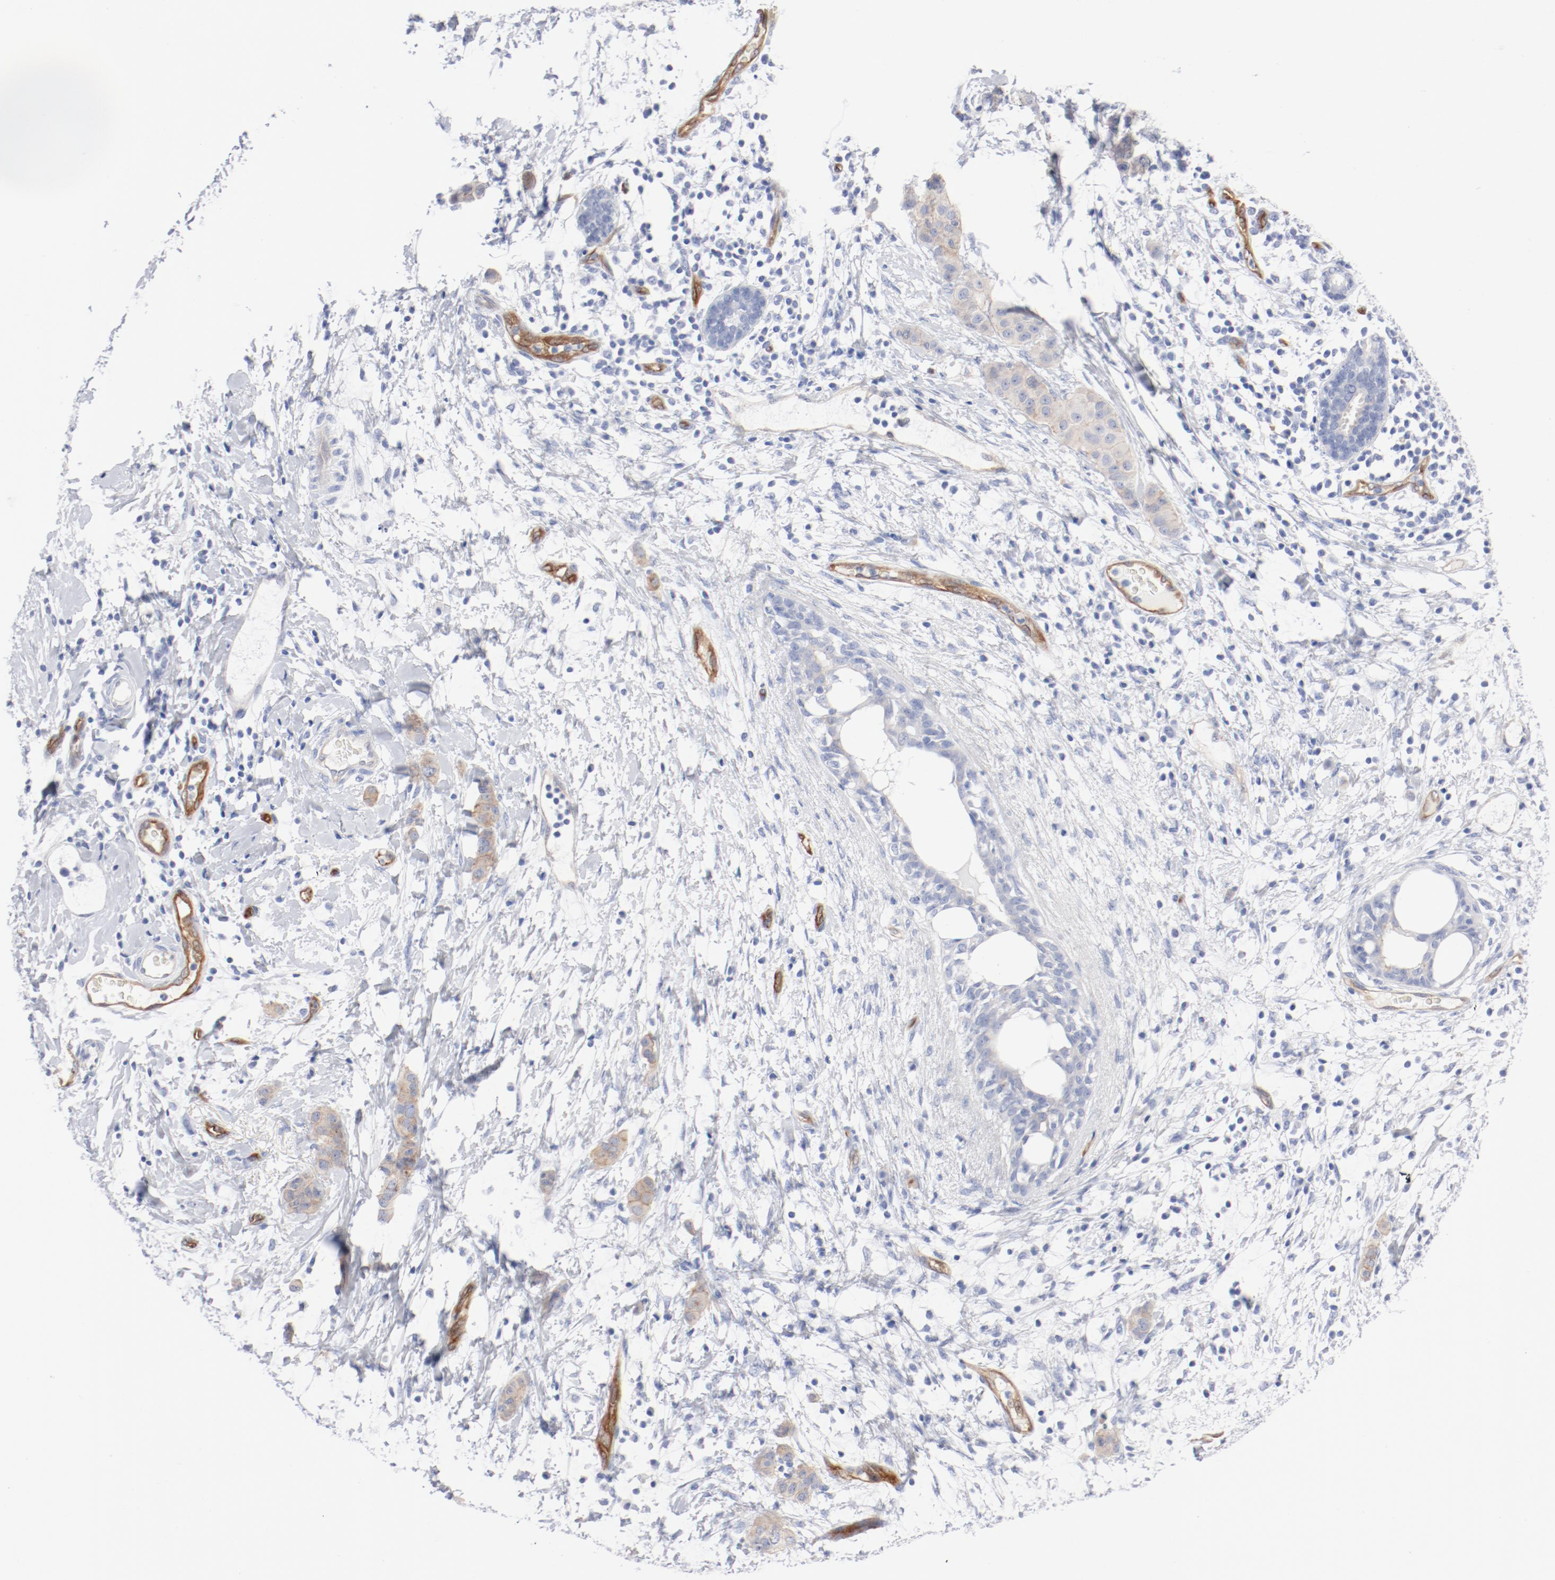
{"staining": {"intensity": "moderate", "quantity": ">75%", "location": "cytoplasmic/membranous"}, "tissue": "breast cancer", "cell_type": "Tumor cells", "image_type": "cancer", "snomed": [{"axis": "morphology", "description": "Duct carcinoma"}, {"axis": "topography", "description": "Breast"}], "caption": "Breast cancer (infiltrating ductal carcinoma) stained with immunohistochemistry exhibits moderate cytoplasmic/membranous expression in about >75% of tumor cells.", "gene": "SHANK3", "patient": {"sex": "female", "age": 40}}